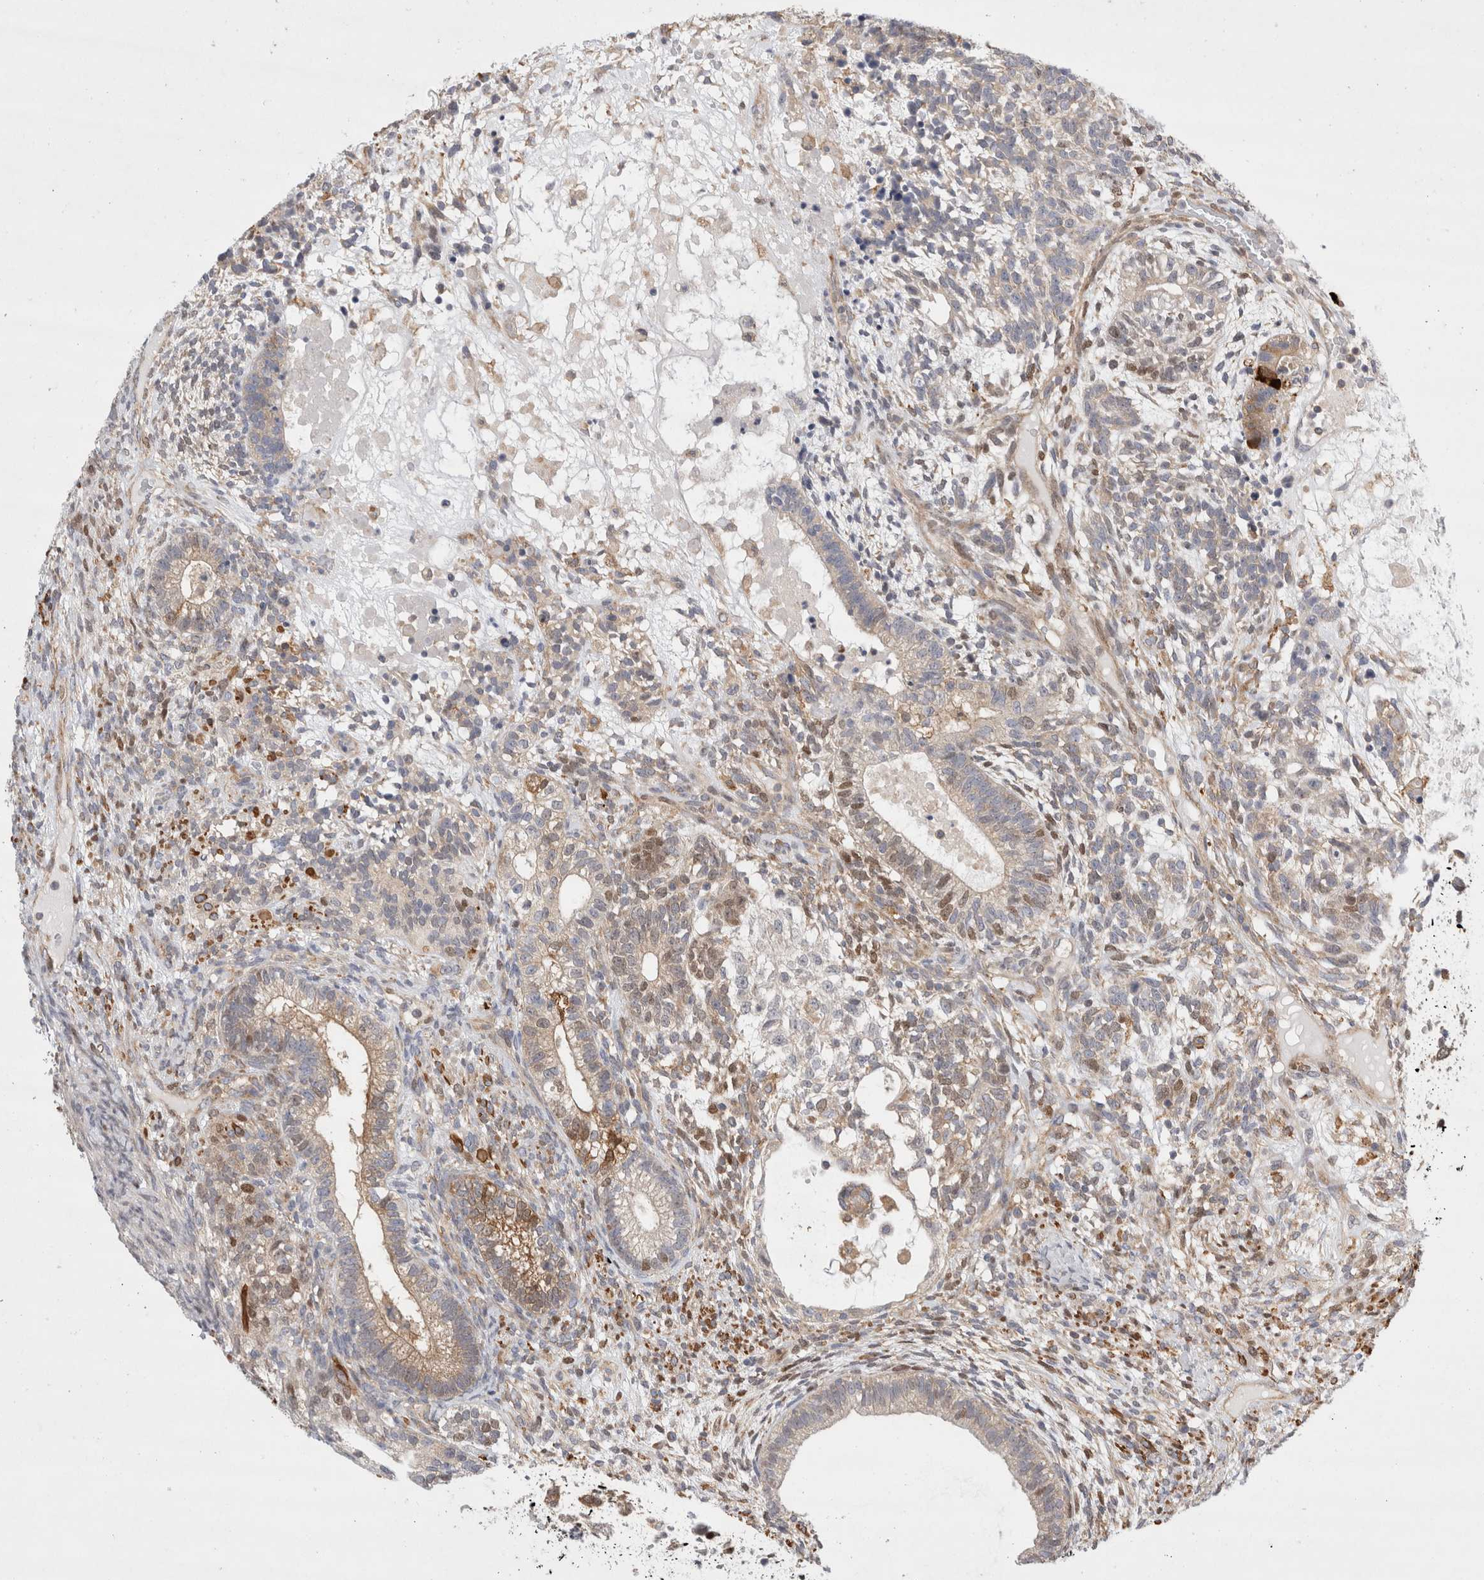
{"staining": {"intensity": "weak", "quantity": "25%-75%", "location": "cytoplasmic/membranous,nuclear"}, "tissue": "testis cancer", "cell_type": "Tumor cells", "image_type": "cancer", "snomed": [{"axis": "morphology", "description": "Seminoma, NOS"}, {"axis": "morphology", "description": "Carcinoma, Embryonal, NOS"}, {"axis": "topography", "description": "Testis"}], "caption": "Testis seminoma was stained to show a protein in brown. There is low levels of weak cytoplasmic/membranous and nuclear expression in approximately 25%-75% of tumor cells.", "gene": "CDCA7L", "patient": {"sex": "male", "age": 28}}